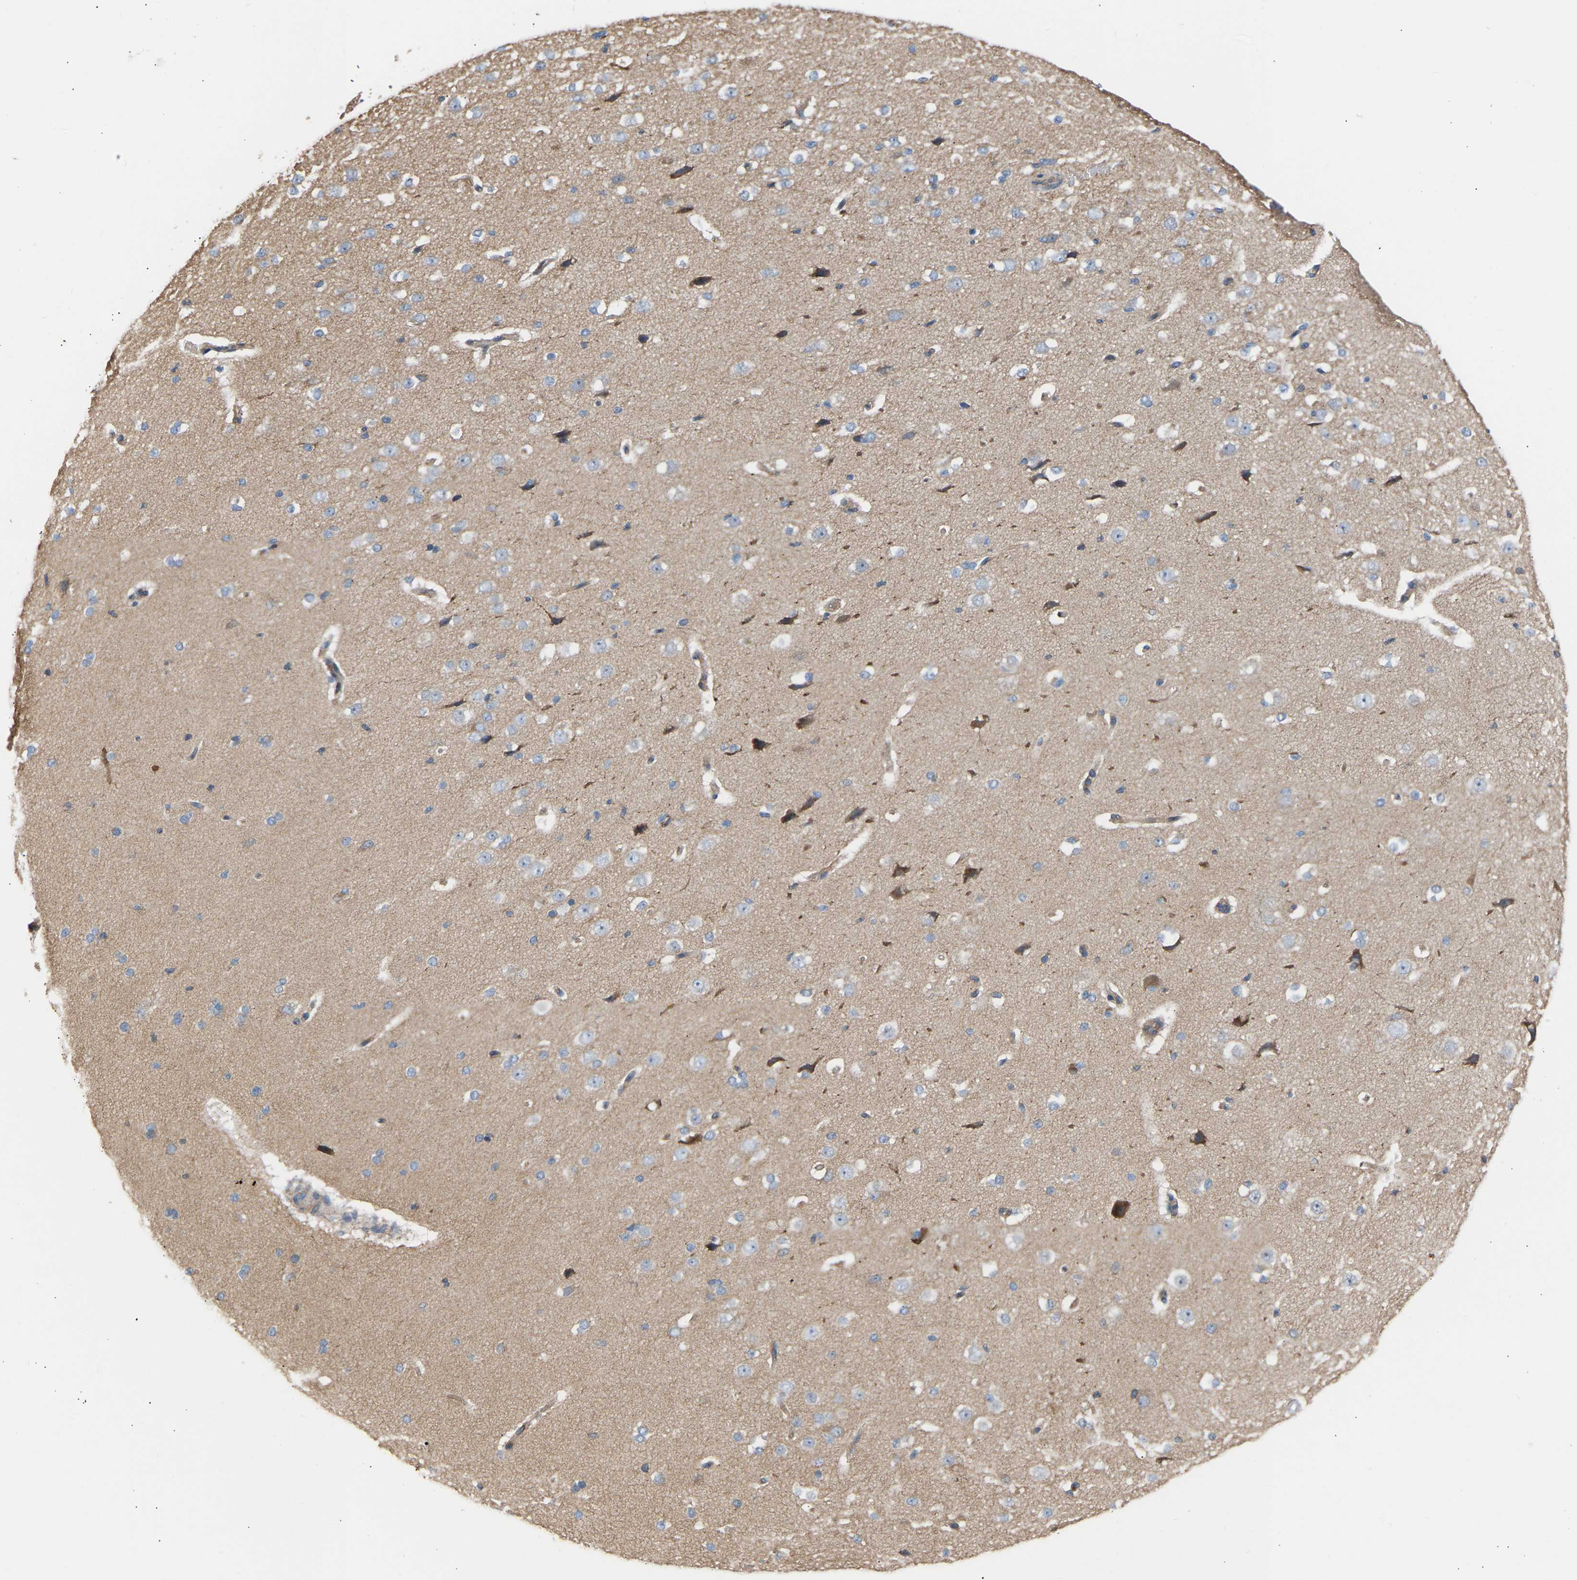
{"staining": {"intensity": "moderate", "quantity": "<25%", "location": "cytoplasmic/membranous"}, "tissue": "cerebral cortex", "cell_type": "Endothelial cells", "image_type": "normal", "snomed": [{"axis": "morphology", "description": "Normal tissue, NOS"}, {"axis": "morphology", "description": "Developmental malformation"}, {"axis": "topography", "description": "Cerebral cortex"}], "caption": "Human cerebral cortex stained with a brown dye displays moderate cytoplasmic/membranous positive positivity in approximately <25% of endothelial cells.", "gene": "GCN1", "patient": {"sex": "female", "age": 30}}